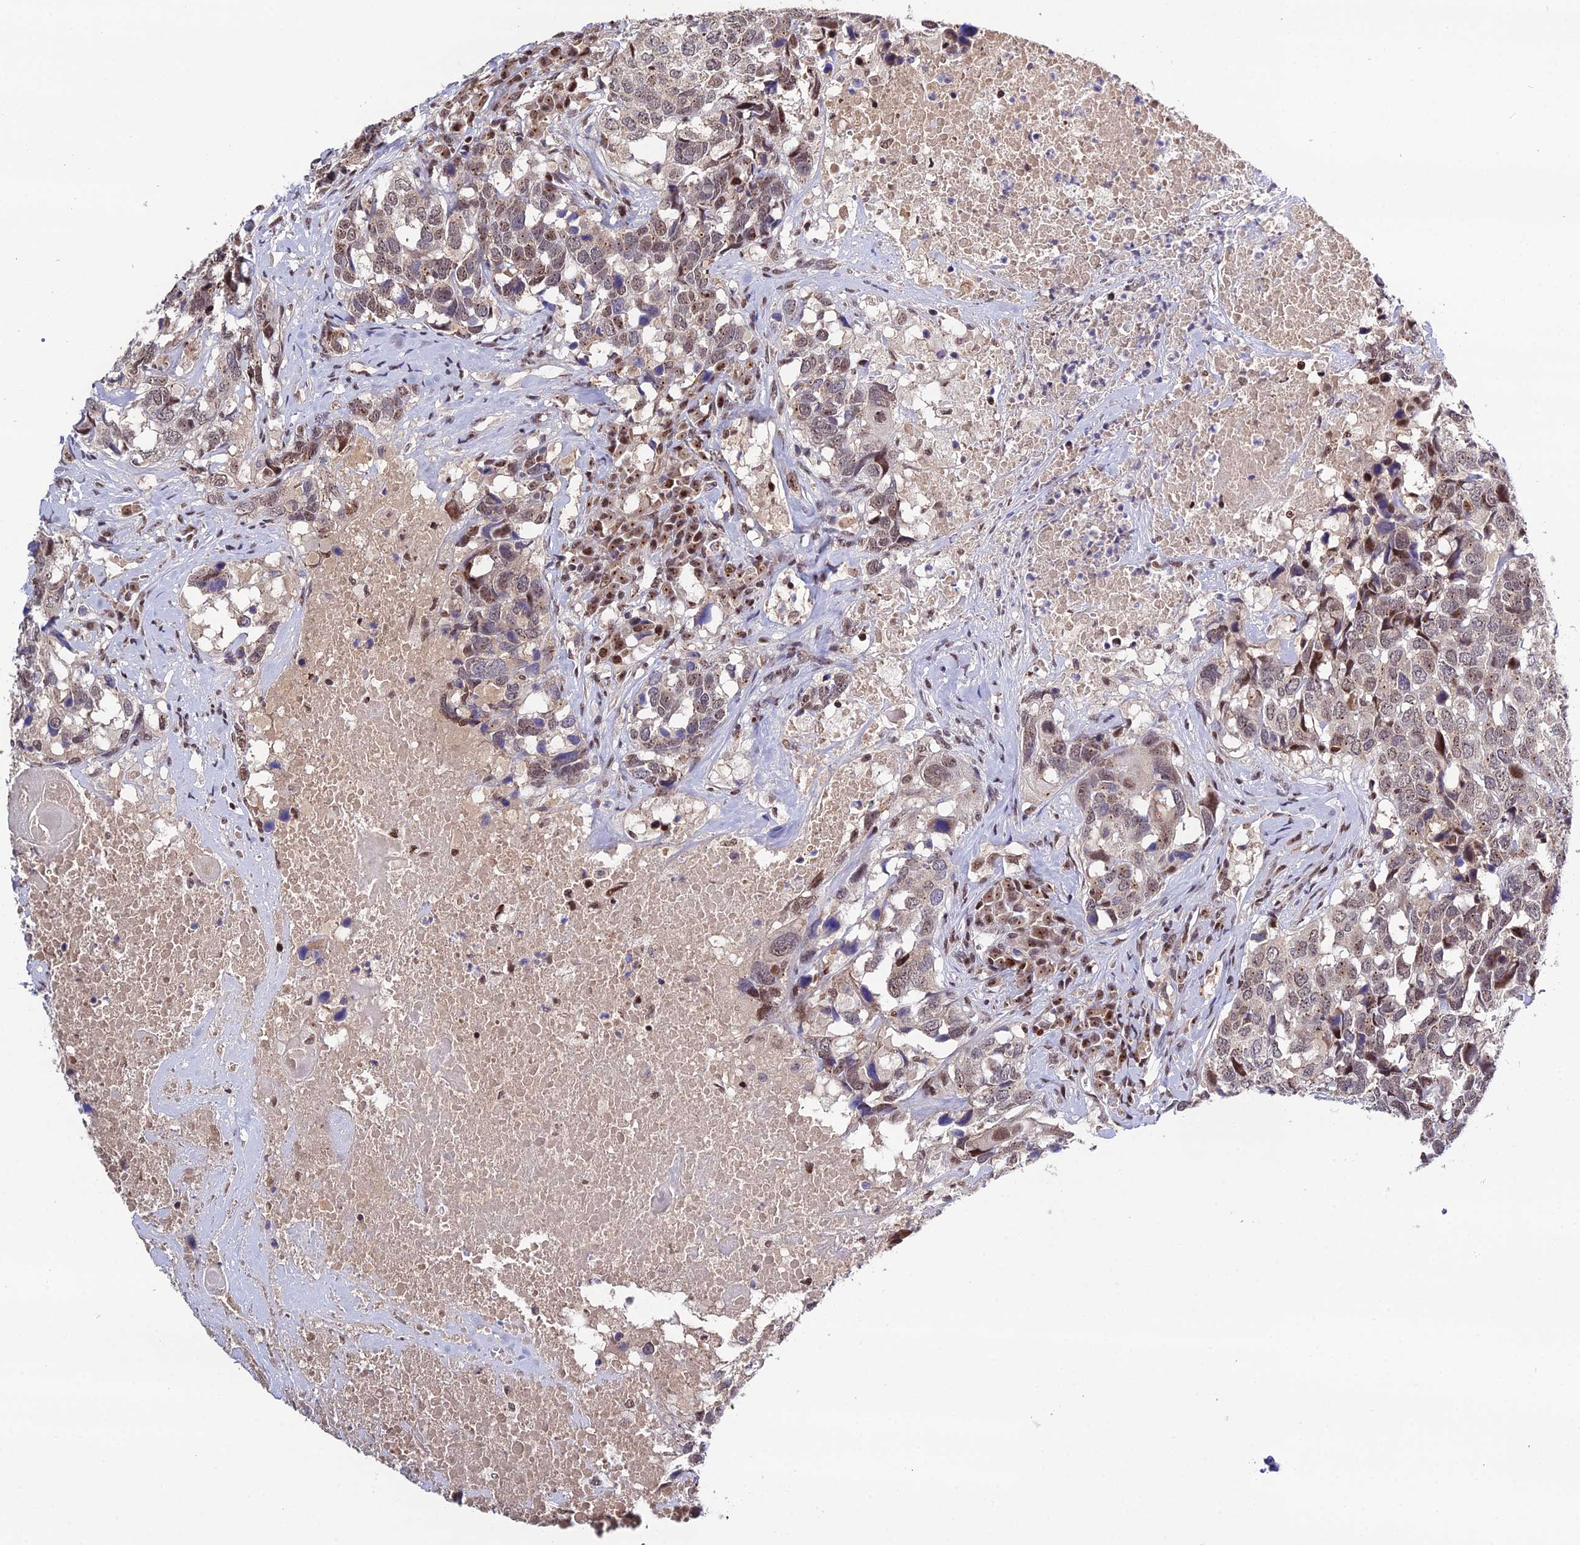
{"staining": {"intensity": "moderate", "quantity": ">75%", "location": "nuclear"}, "tissue": "head and neck cancer", "cell_type": "Tumor cells", "image_type": "cancer", "snomed": [{"axis": "morphology", "description": "Squamous cell carcinoma, NOS"}, {"axis": "topography", "description": "Head-Neck"}], "caption": "Protein staining shows moderate nuclear expression in about >75% of tumor cells in head and neck cancer. (DAB (3,3'-diaminobenzidine) IHC with brightfield microscopy, high magnification).", "gene": "ARL2", "patient": {"sex": "male", "age": 66}}